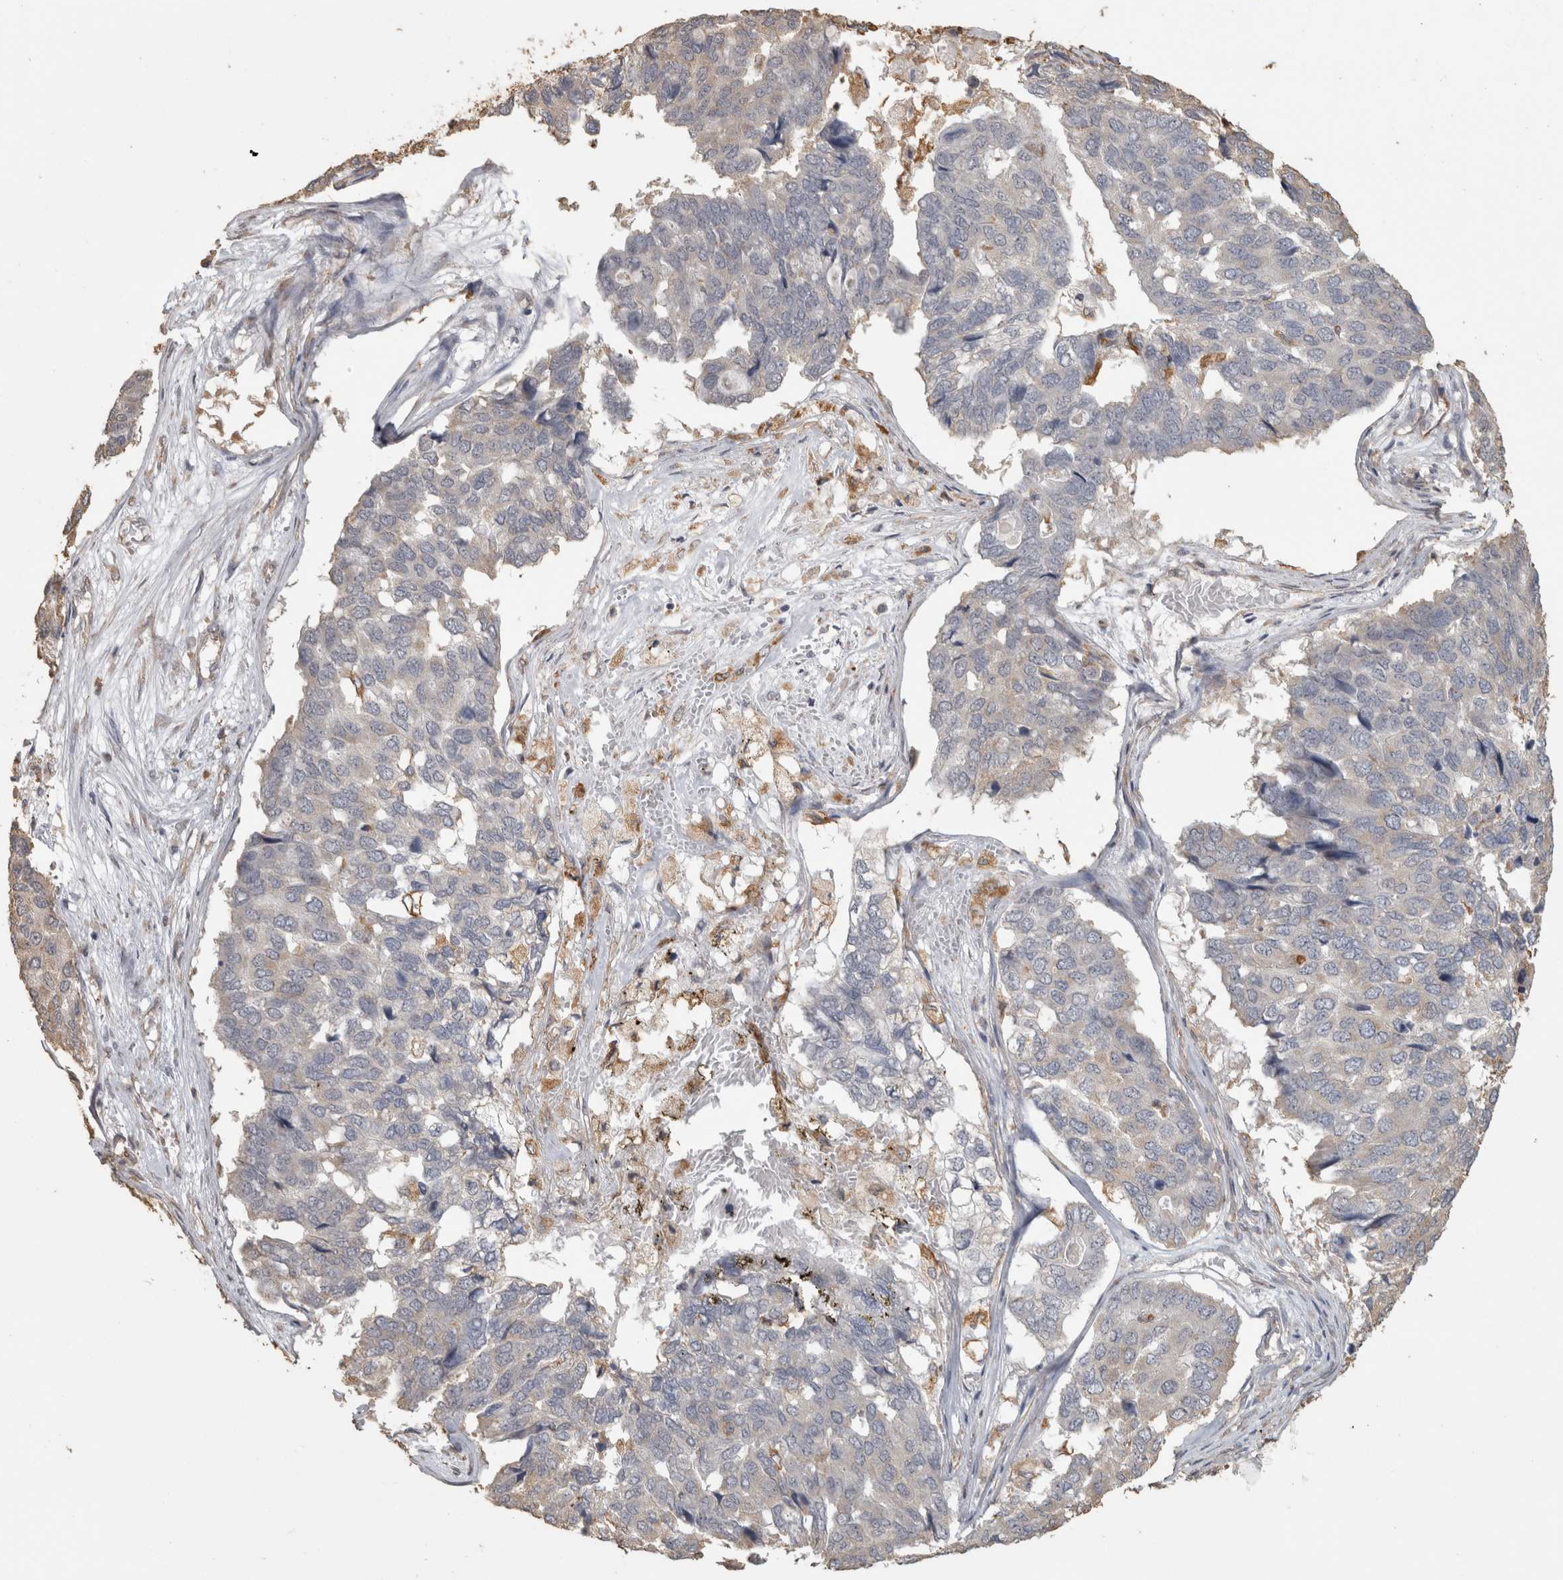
{"staining": {"intensity": "negative", "quantity": "none", "location": "none"}, "tissue": "pancreatic cancer", "cell_type": "Tumor cells", "image_type": "cancer", "snomed": [{"axis": "morphology", "description": "Adenocarcinoma, NOS"}, {"axis": "topography", "description": "Pancreas"}], "caption": "This is a image of IHC staining of pancreatic cancer, which shows no staining in tumor cells.", "gene": "REPS2", "patient": {"sex": "male", "age": 50}}